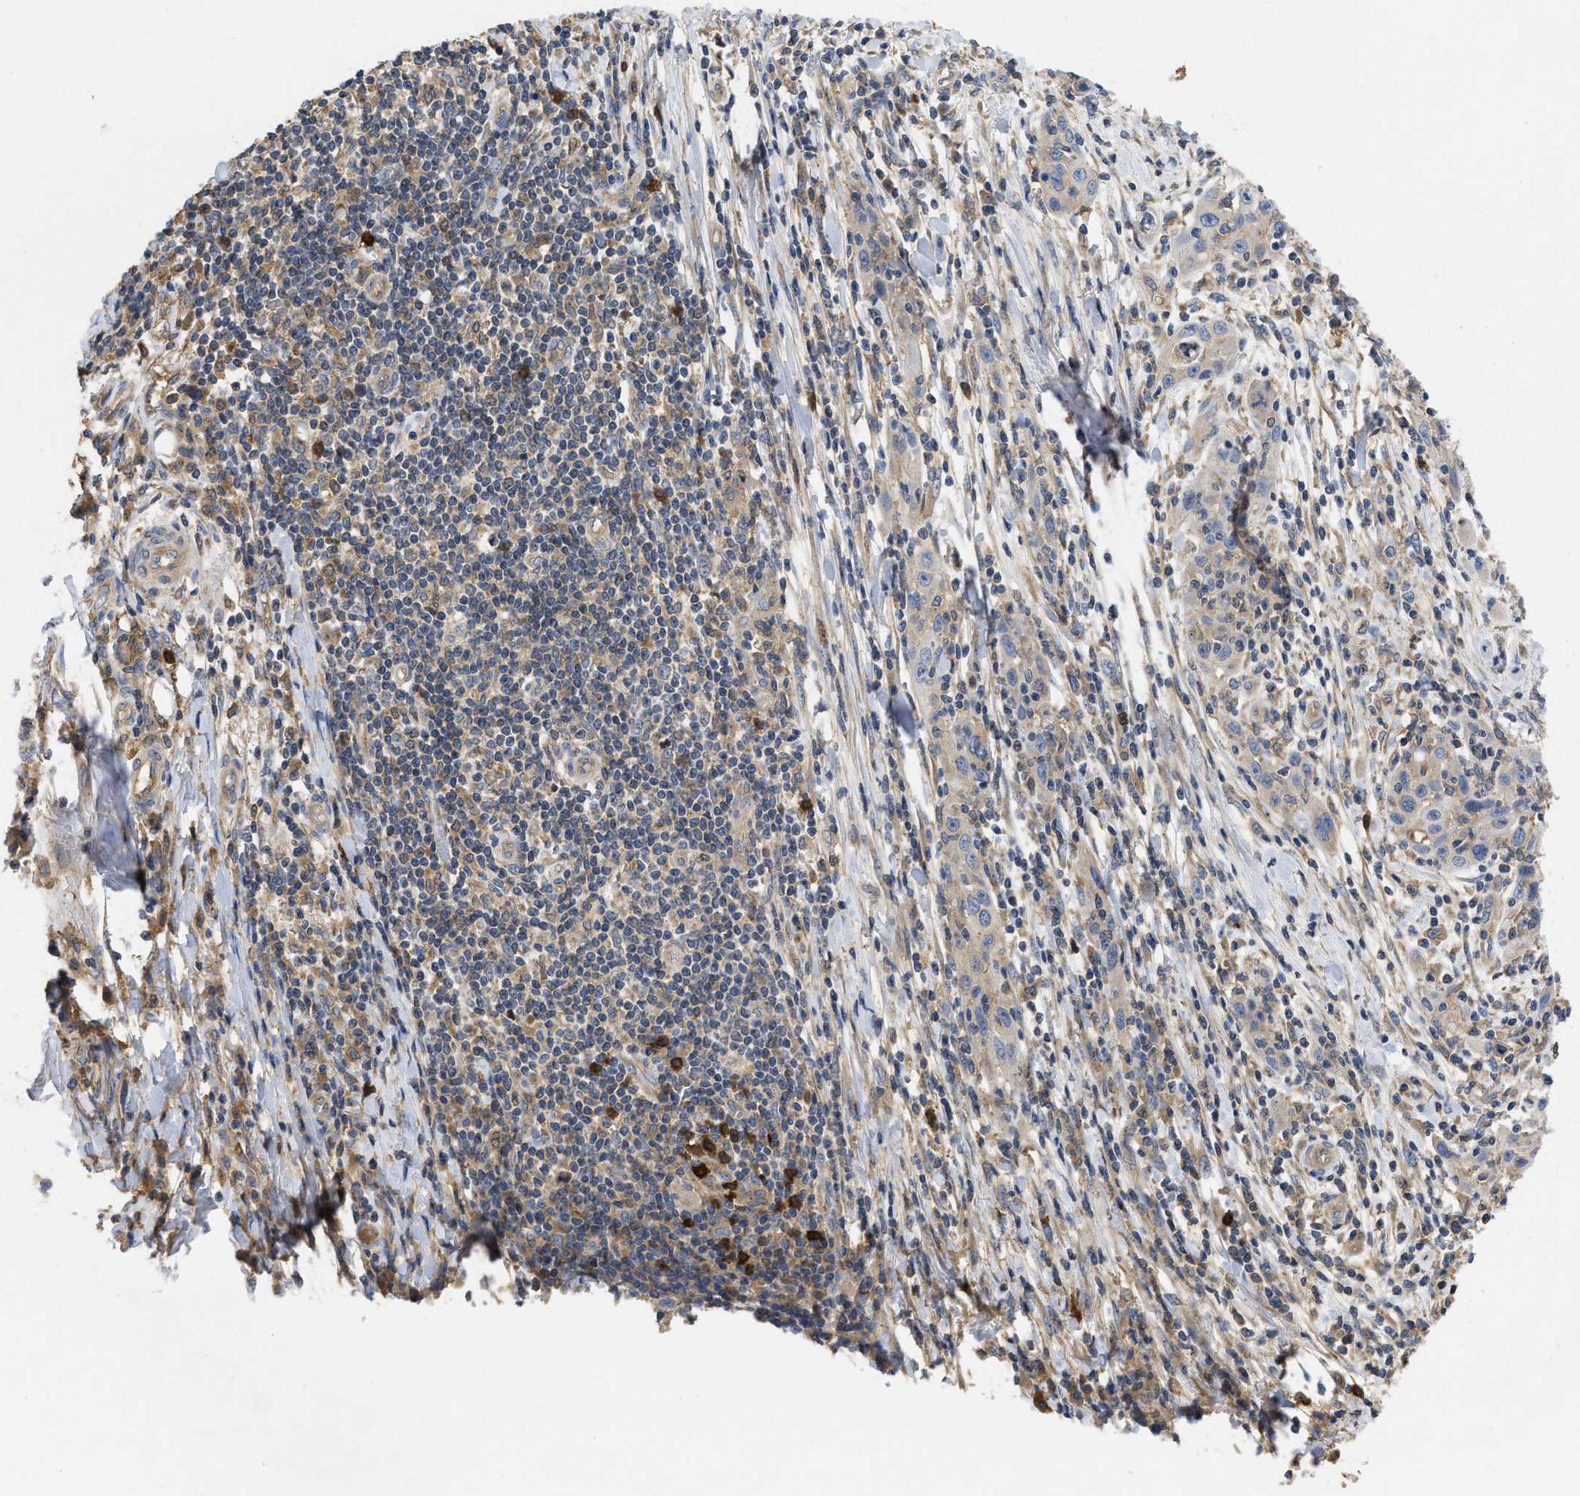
{"staining": {"intensity": "weak", "quantity": "<25%", "location": "cytoplasmic/membranous"}, "tissue": "skin cancer", "cell_type": "Tumor cells", "image_type": "cancer", "snomed": [{"axis": "morphology", "description": "Squamous cell carcinoma, NOS"}, {"axis": "topography", "description": "Skin"}], "caption": "A micrograph of skin cancer stained for a protein reveals no brown staining in tumor cells. (Brightfield microscopy of DAB (3,3'-diaminobenzidine) immunohistochemistry at high magnification).", "gene": "RNF216", "patient": {"sex": "female", "age": 88}}